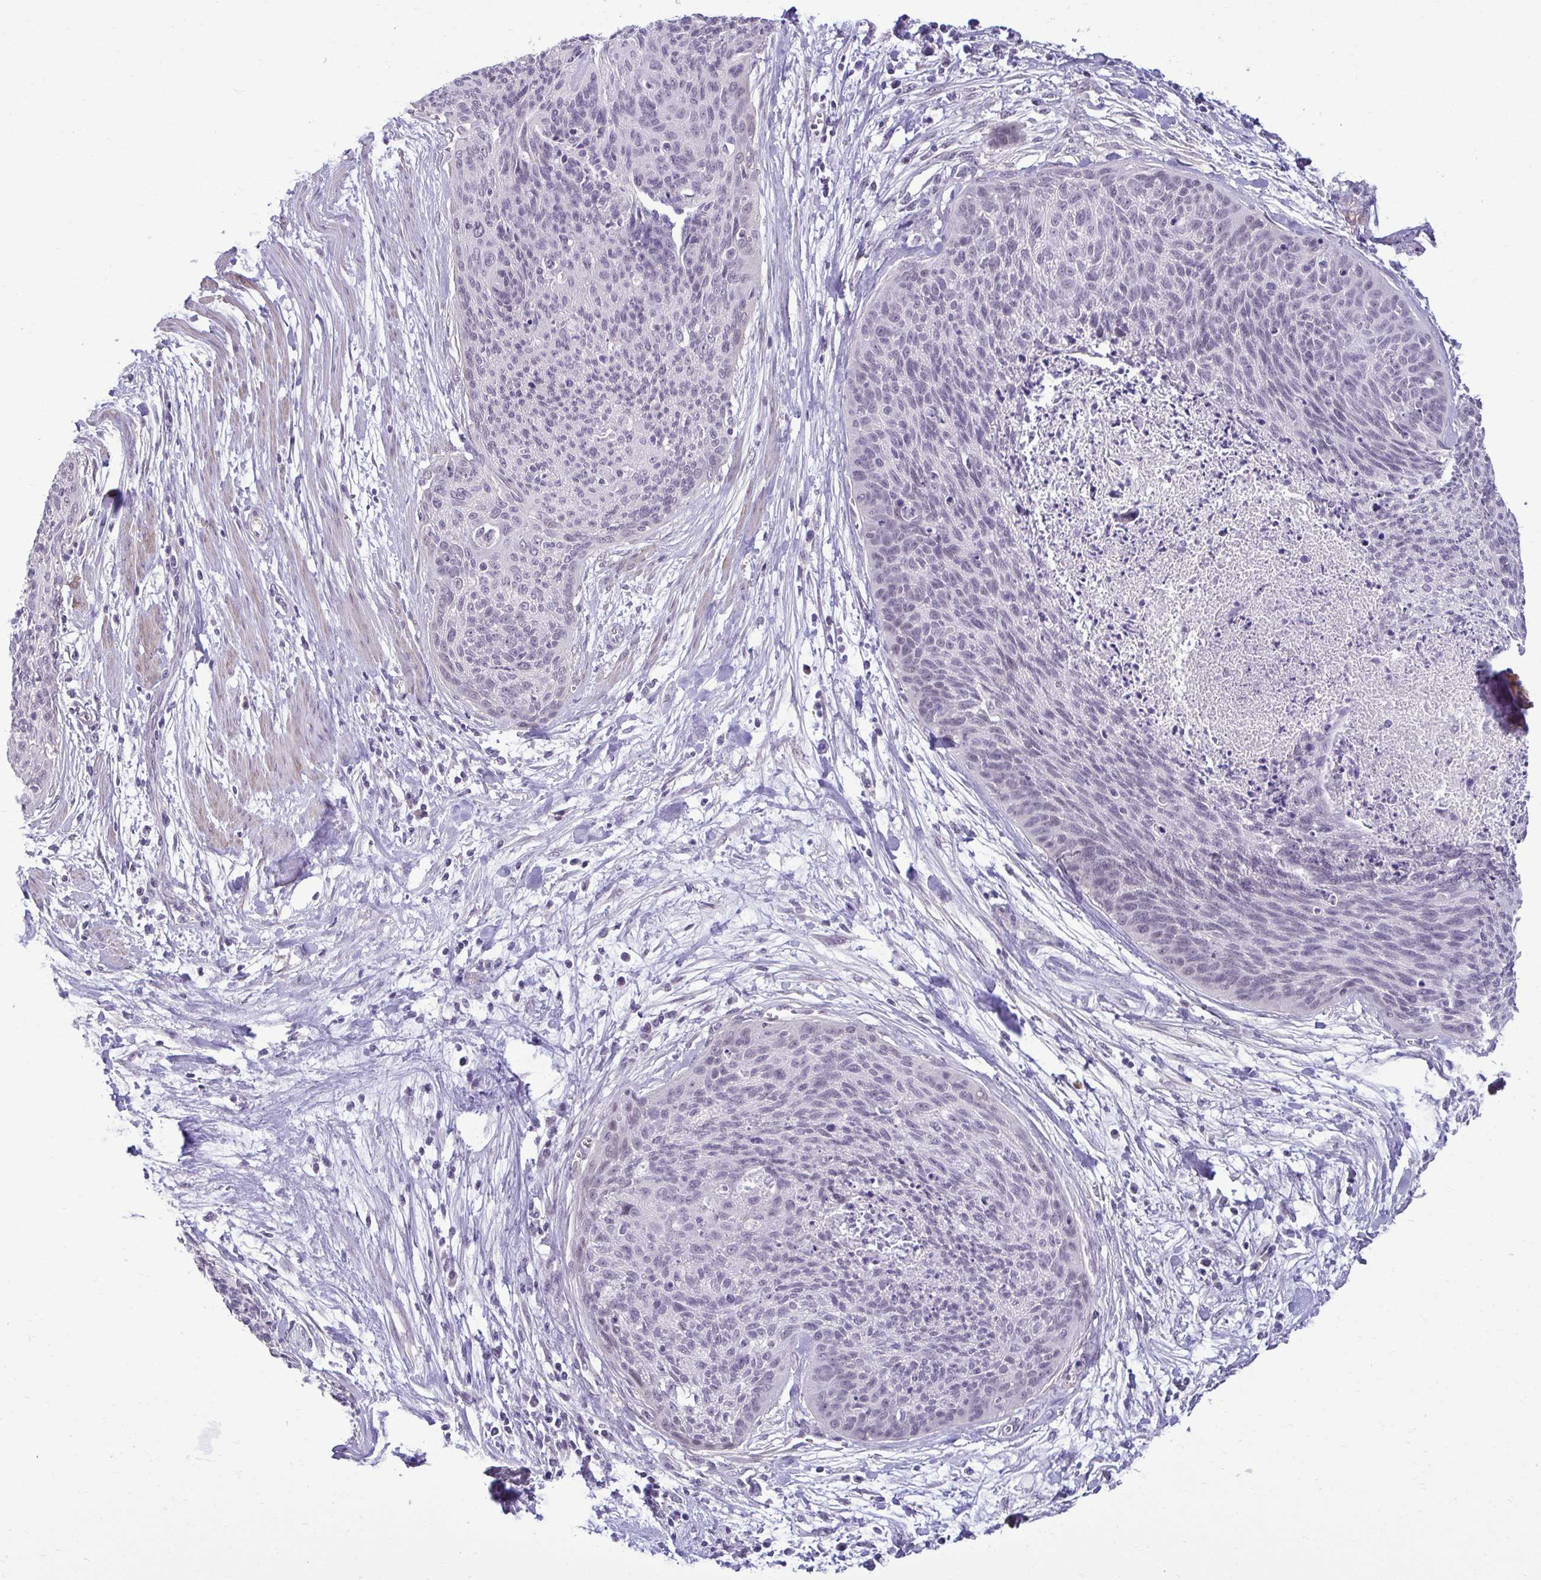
{"staining": {"intensity": "negative", "quantity": "none", "location": "none"}, "tissue": "cervical cancer", "cell_type": "Tumor cells", "image_type": "cancer", "snomed": [{"axis": "morphology", "description": "Squamous cell carcinoma, NOS"}, {"axis": "topography", "description": "Cervix"}], "caption": "The histopathology image displays no significant staining in tumor cells of cervical cancer.", "gene": "SLC30A3", "patient": {"sex": "female", "age": 55}}